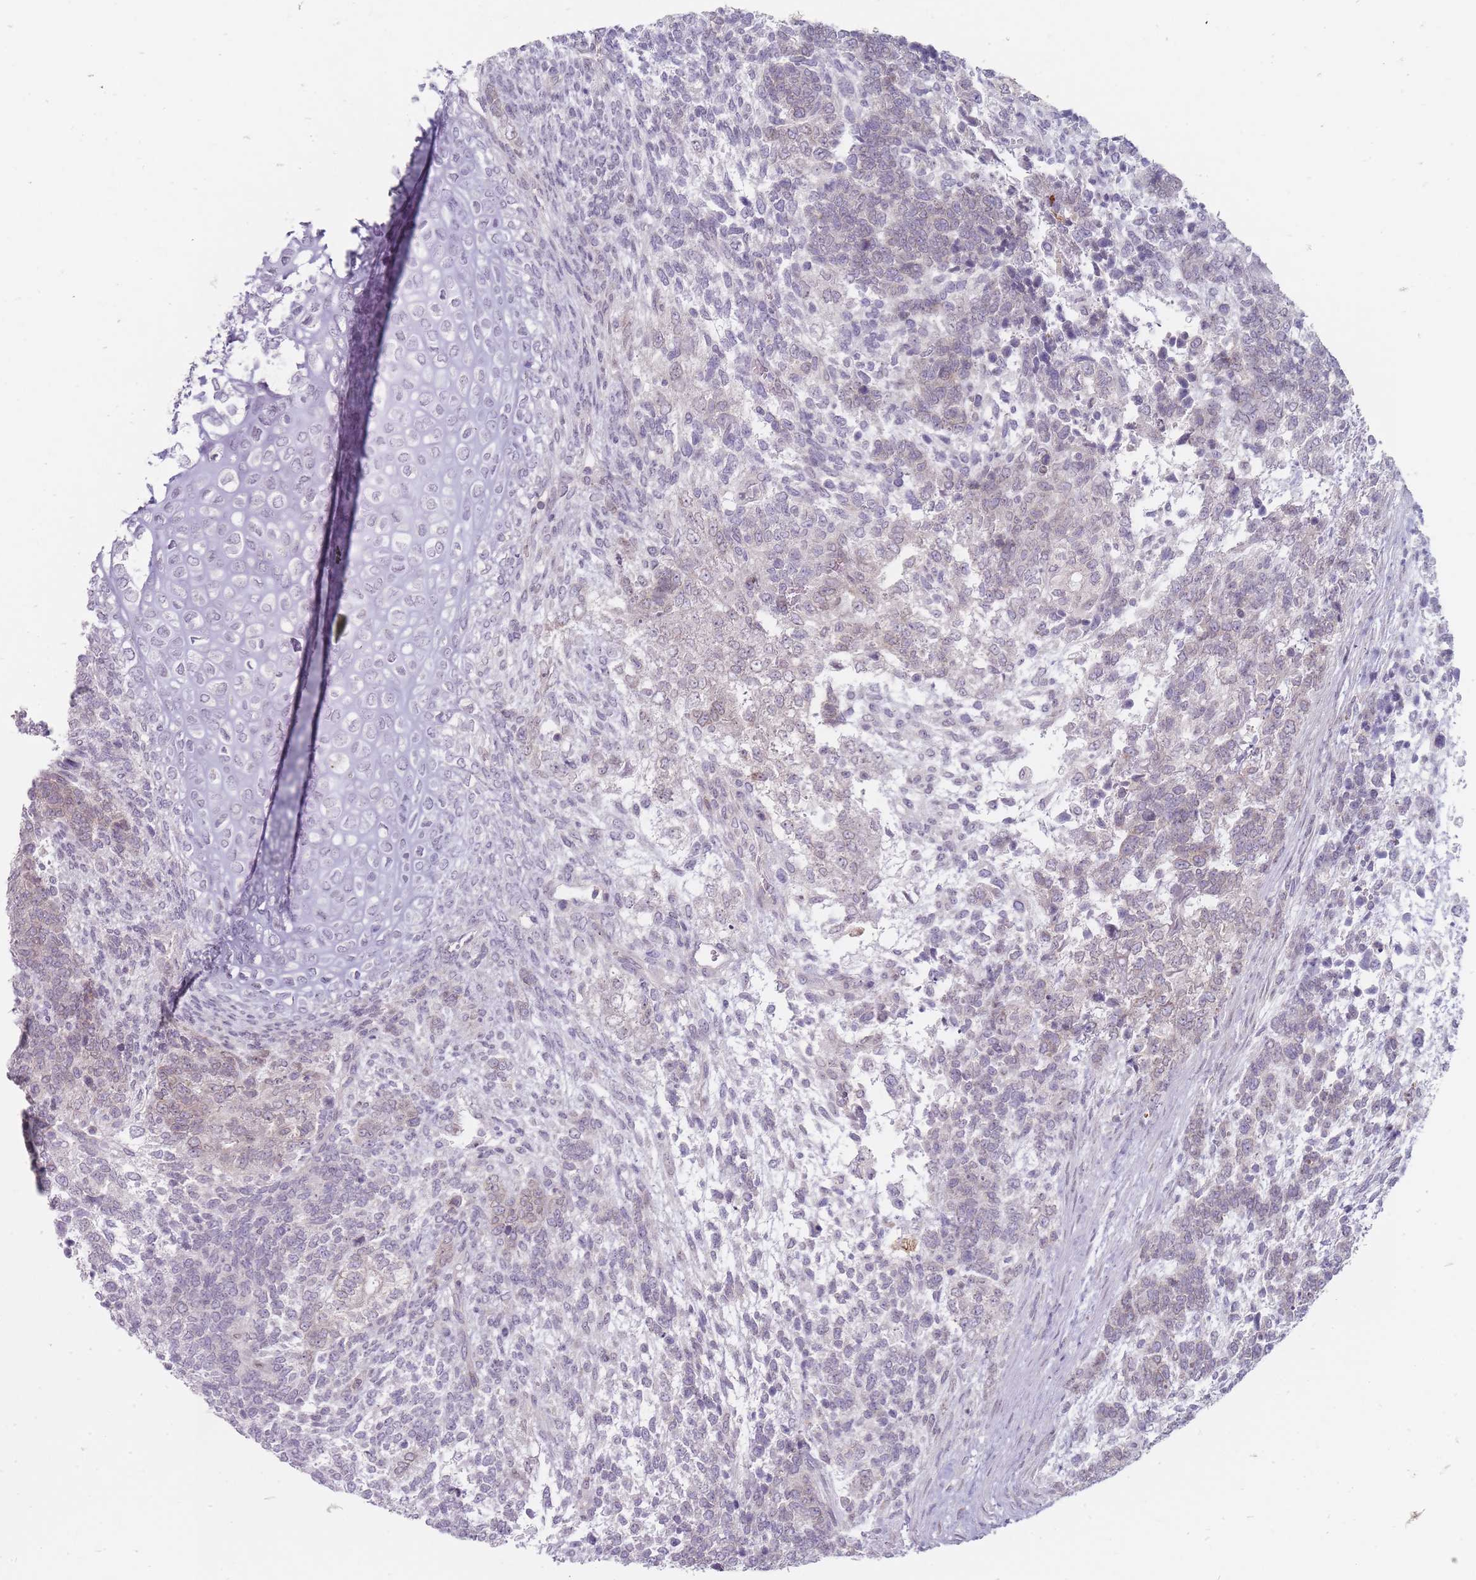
{"staining": {"intensity": "negative", "quantity": "none", "location": "none"}, "tissue": "testis cancer", "cell_type": "Tumor cells", "image_type": "cancer", "snomed": [{"axis": "morphology", "description": "Carcinoma, Embryonal, NOS"}, {"axis": "topography", "description": "Testis"}], "caption": "Tumor cells are negative for protein expression in human testis cancer.", "gene": "PCDH12", "patient": {"sex": "male", "age": 23}}